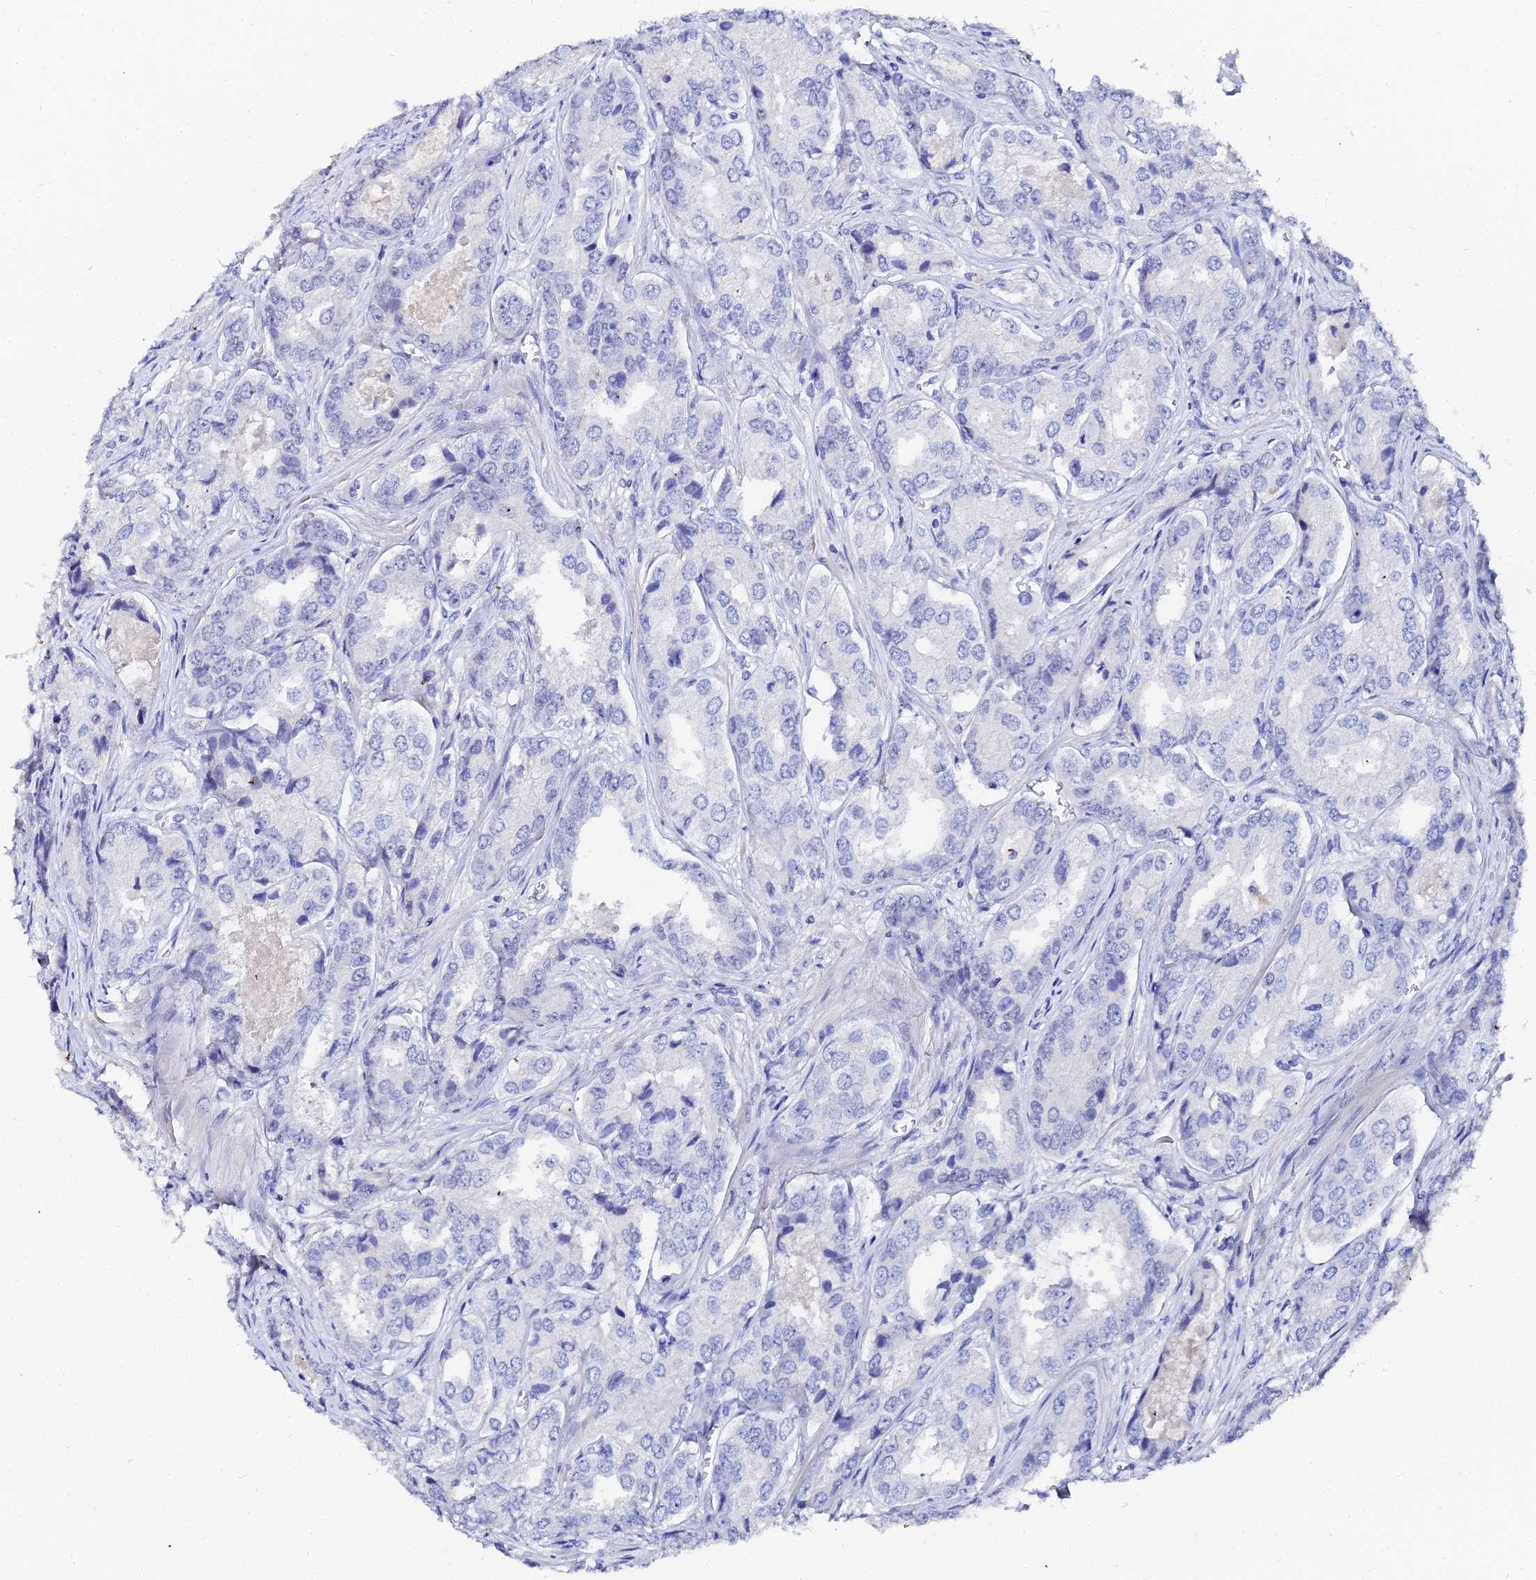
{"staining": {"intensity": "negative", "quantity": "none", "location": "none"}, "tissue": "prostate cancer", "cell_type": "Tumor cells", "image_type": "cancer", "snomed": [{"axis": "morphology", "description": "Adenocarcinoma, Low grade"}, {"axis": "topography", "description": "Prostate"}], "caption": "IHC micrograph of neoplastic tissue: human adenocarcinoma (low-grade) (prostate) stained with DAB reveals no significant protein staining in tumor cells.", "gene": "KRT17", "patient": {"sex": "male", "age": 68}}